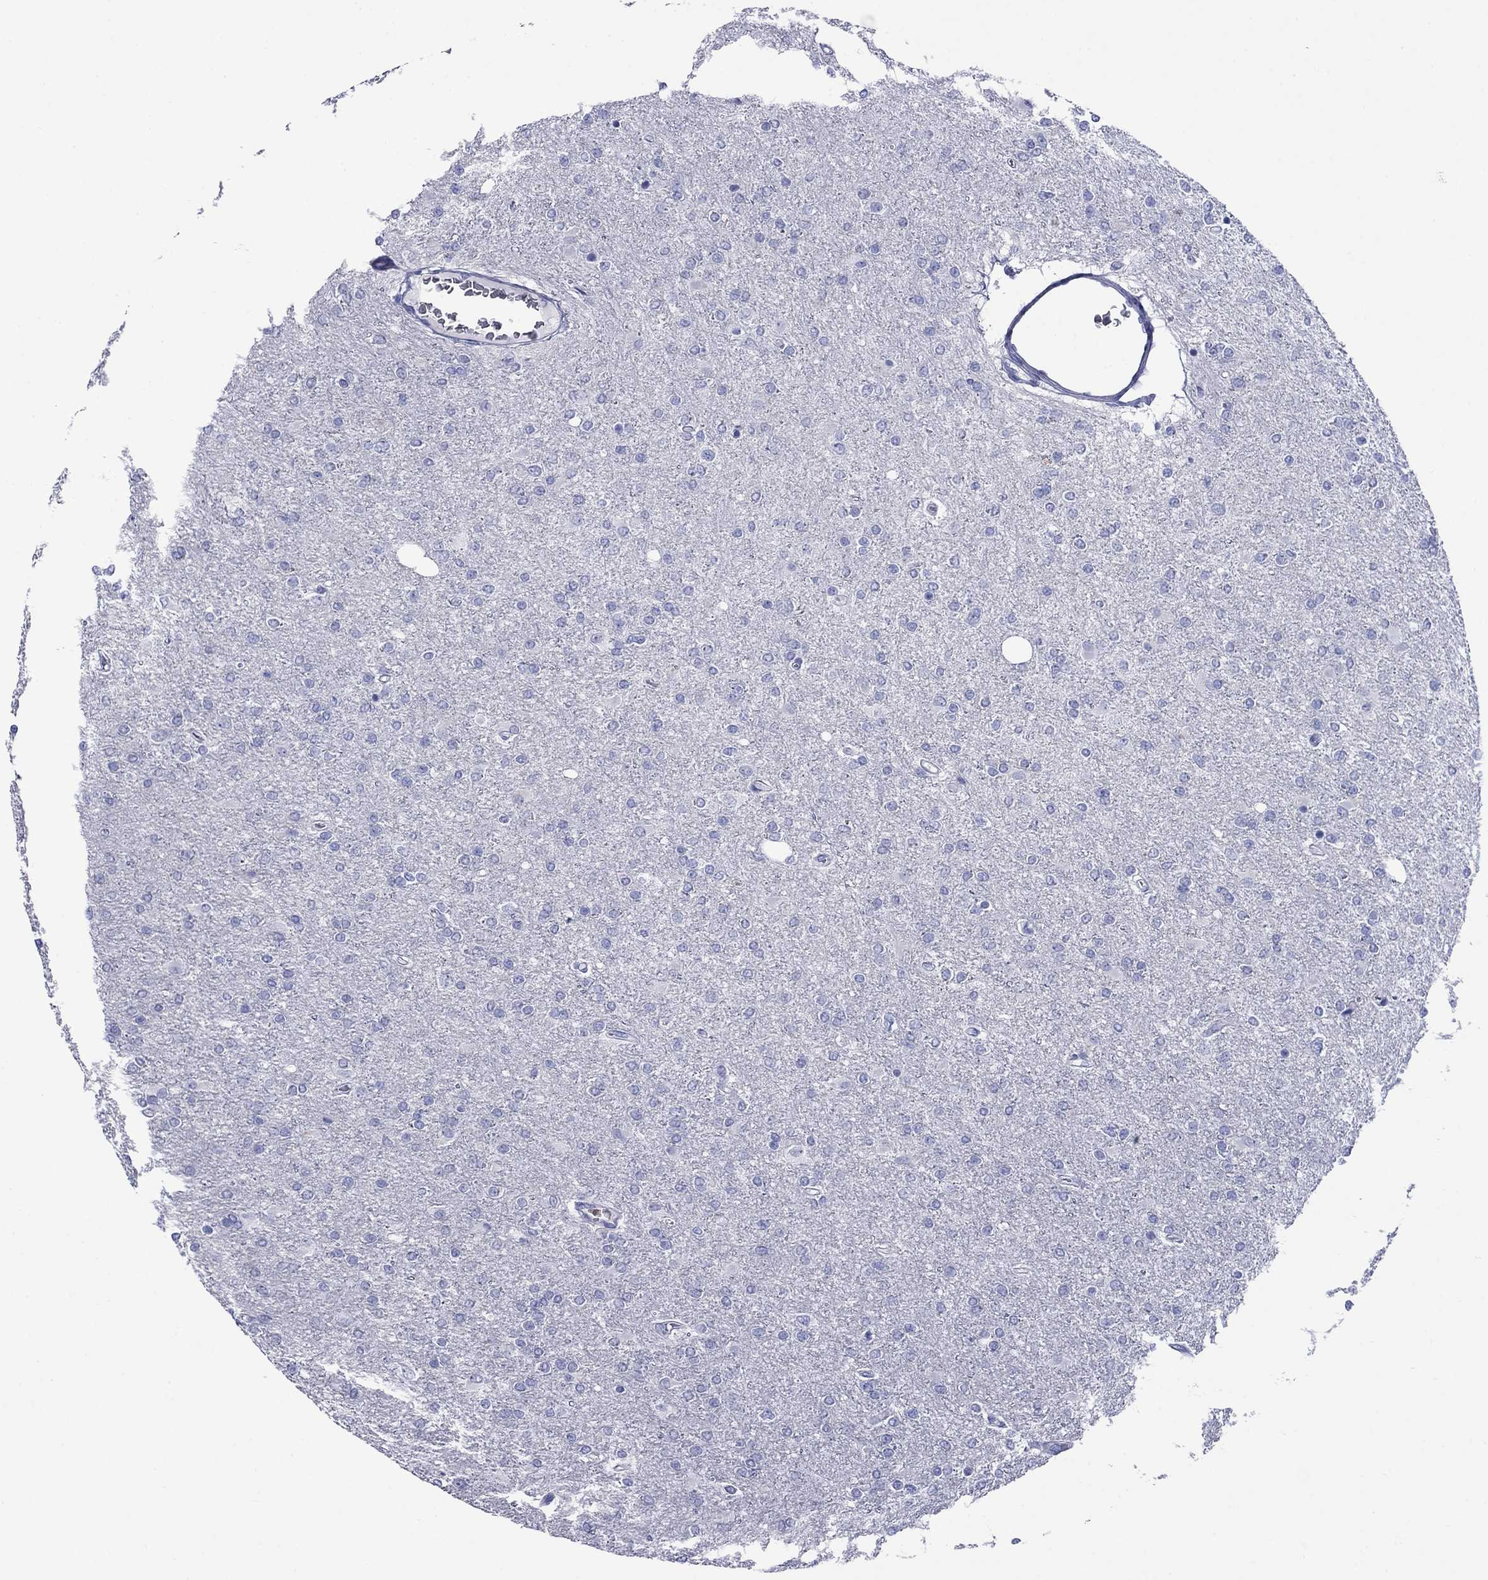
{"staining": {"intensity": "negative", "quantity": "none", "location": "none"}, "tissue": "glioma", "cell_type": "Tumor cells", "image_type": "cancer", "snomed": [{"axis": "morphology", "description": "Glioma, malignant, High grade"}, {"axis": "topography", "description": "Cerebral cortex"}], "caption": "Tumor cells are negative for brown protein staining in high-grade glioma (malignant).", "gene": "ROM1", "patient": {"sex": "male", "age": 70}}